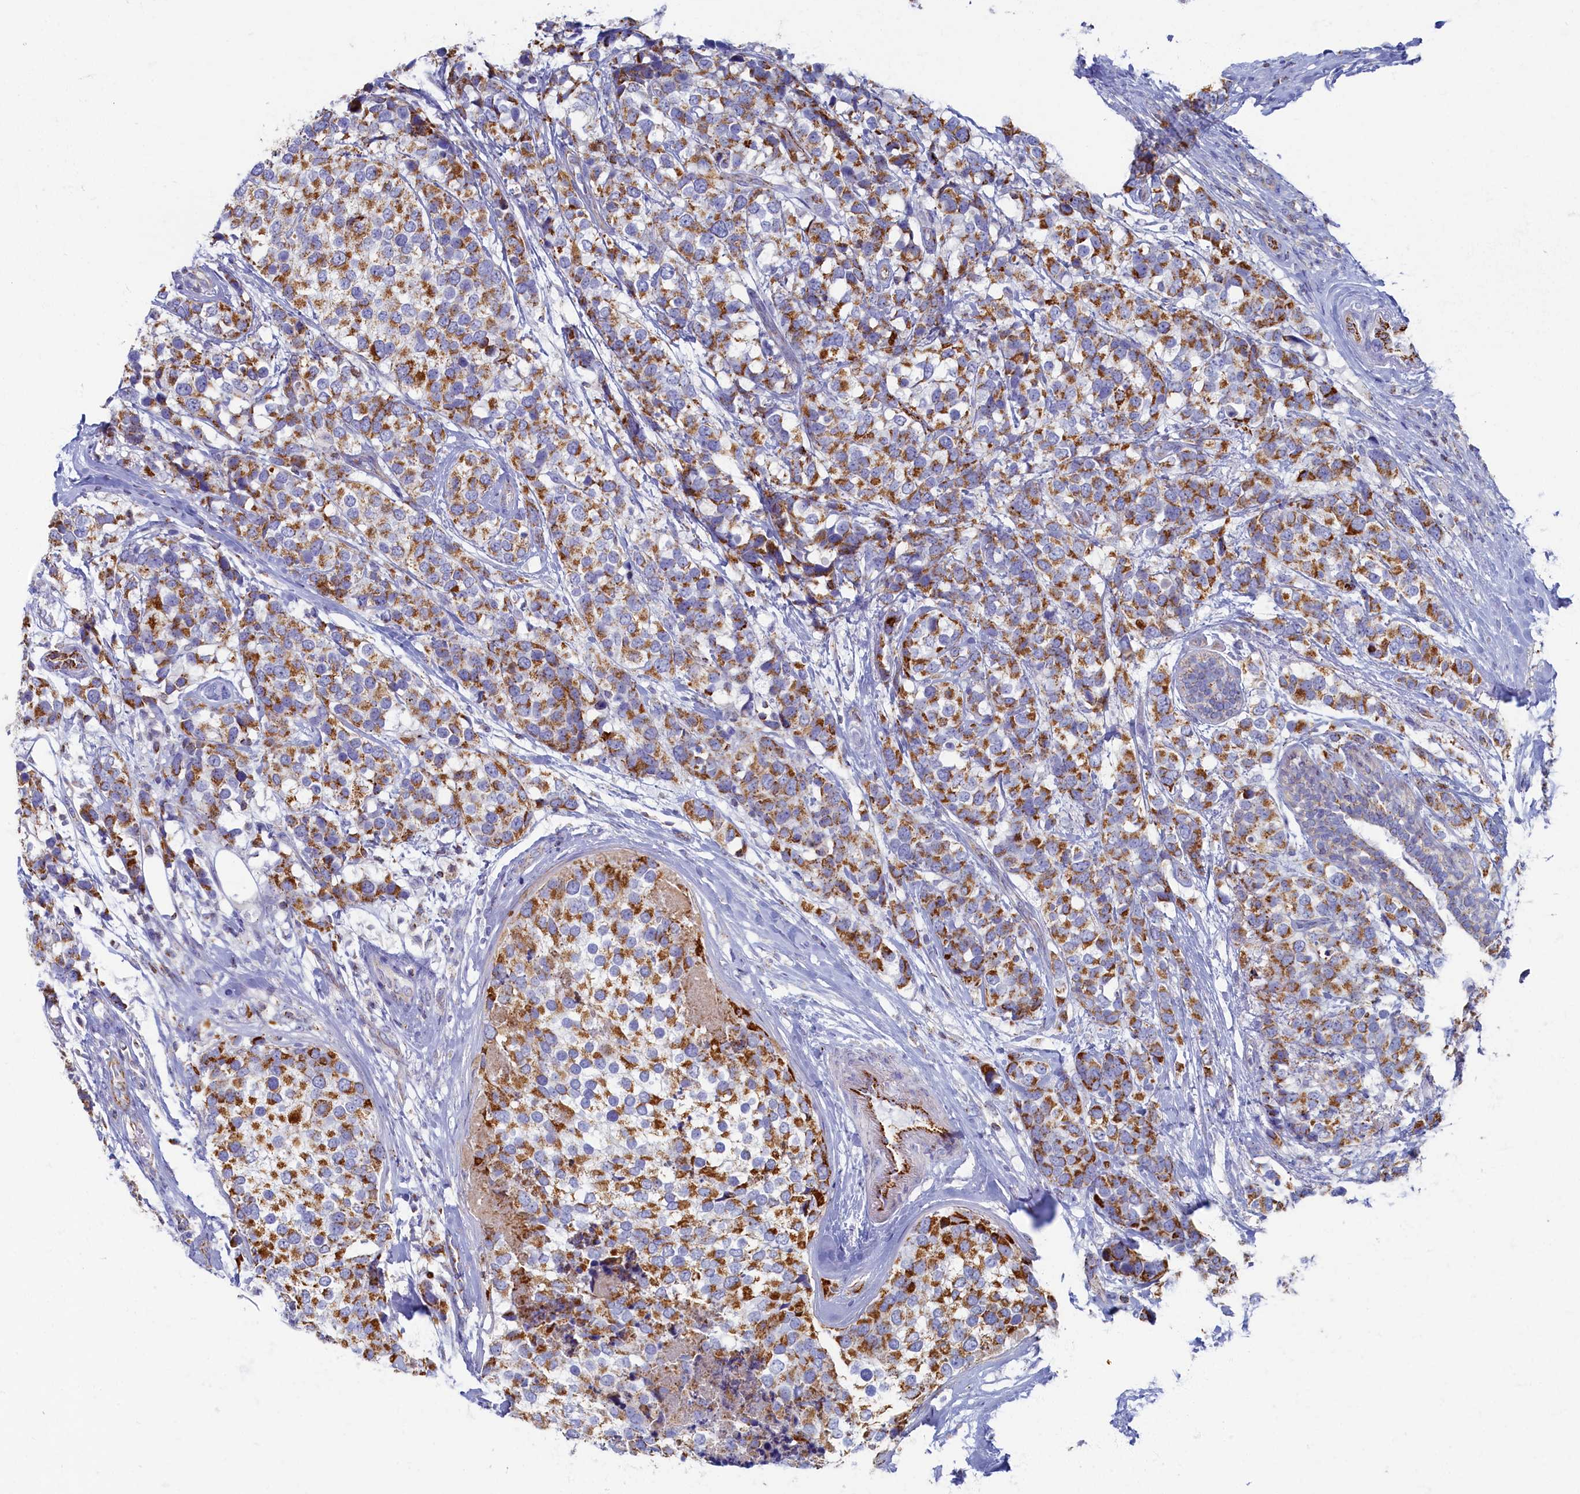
{"staining": {"intensity": "moderate", "quantity": ">75%", "location": "cytoplasmic/membranous"}, "tissue": "breast cancer", "cell_type": "Tumor cells", "image_type": "cancer", "snomed": [{"axis": "morphology", "description": "Lobular carcinoma"}, {"axis": "topography", "description": "Breast"}], "caption": "There is medium levels of moderate cytoplasmic/membranous positivity in tumor cells of breast cancer, as demonstrated by immunohistochemical staining (brown color).", "gene": "OCIAD2", "patient": {"sex": "female", "age": 59}}